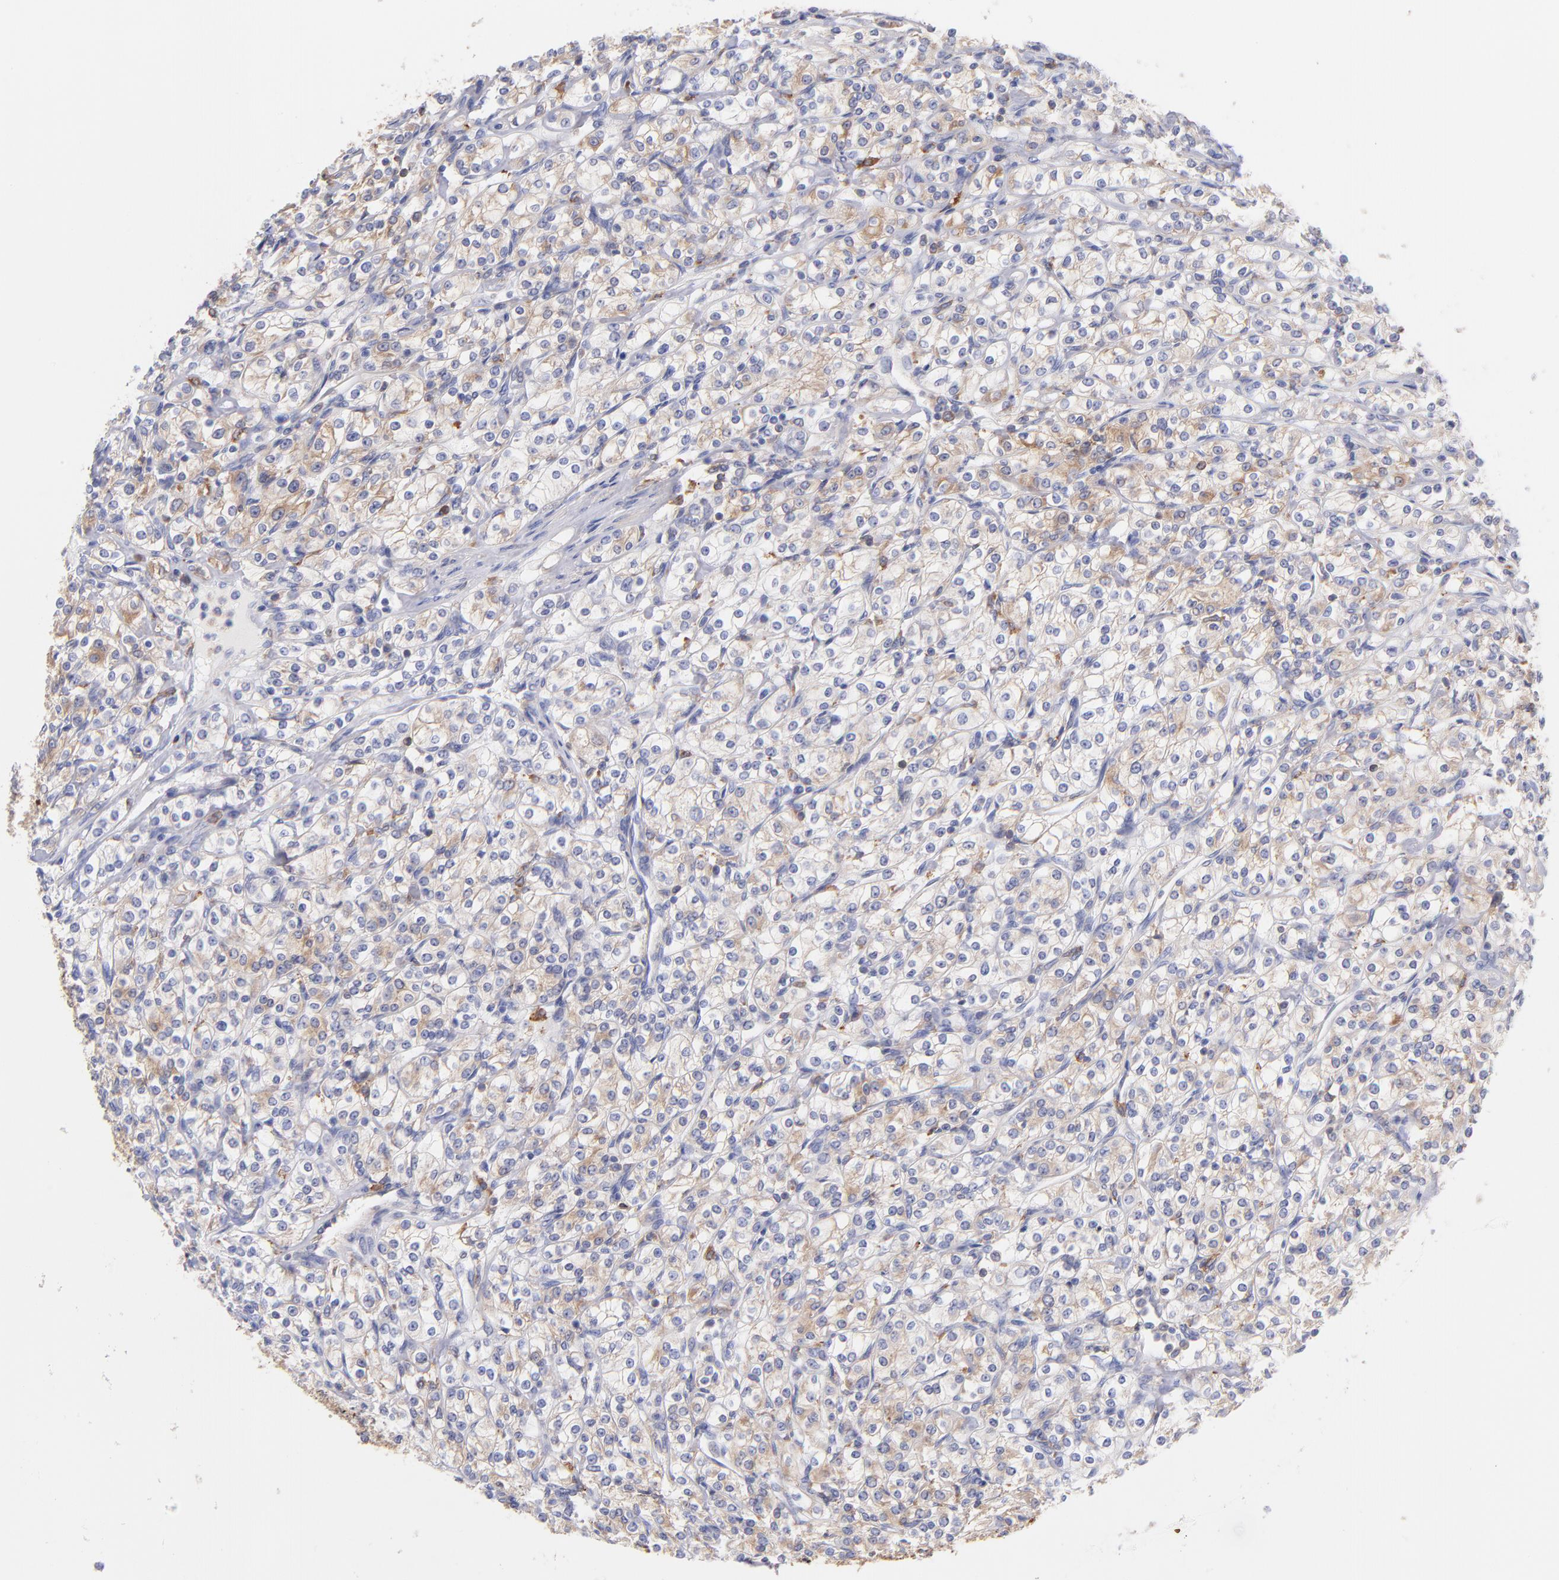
{"staining": {"intensity": "weak", "quantity": "25%-75%", "location": "cytoplasmic/membranous"}, "tissue": "renal cancer", "cell_type": "Tumor cells", "image_type": "cancer", "snomed": [{"axis": "morphology", "description": "Adenocarcinoma, NOS"}, {"axis": "topography", "description": "Kidney"}], "caption": "This image demonstrates IHC staining of human renal cancer, with low weak cytoplasmic/membranous staining in about 25%-75% of tumor cells.", "gene": "PRKCA", "patient": {"sex": "male", "age": 77}}